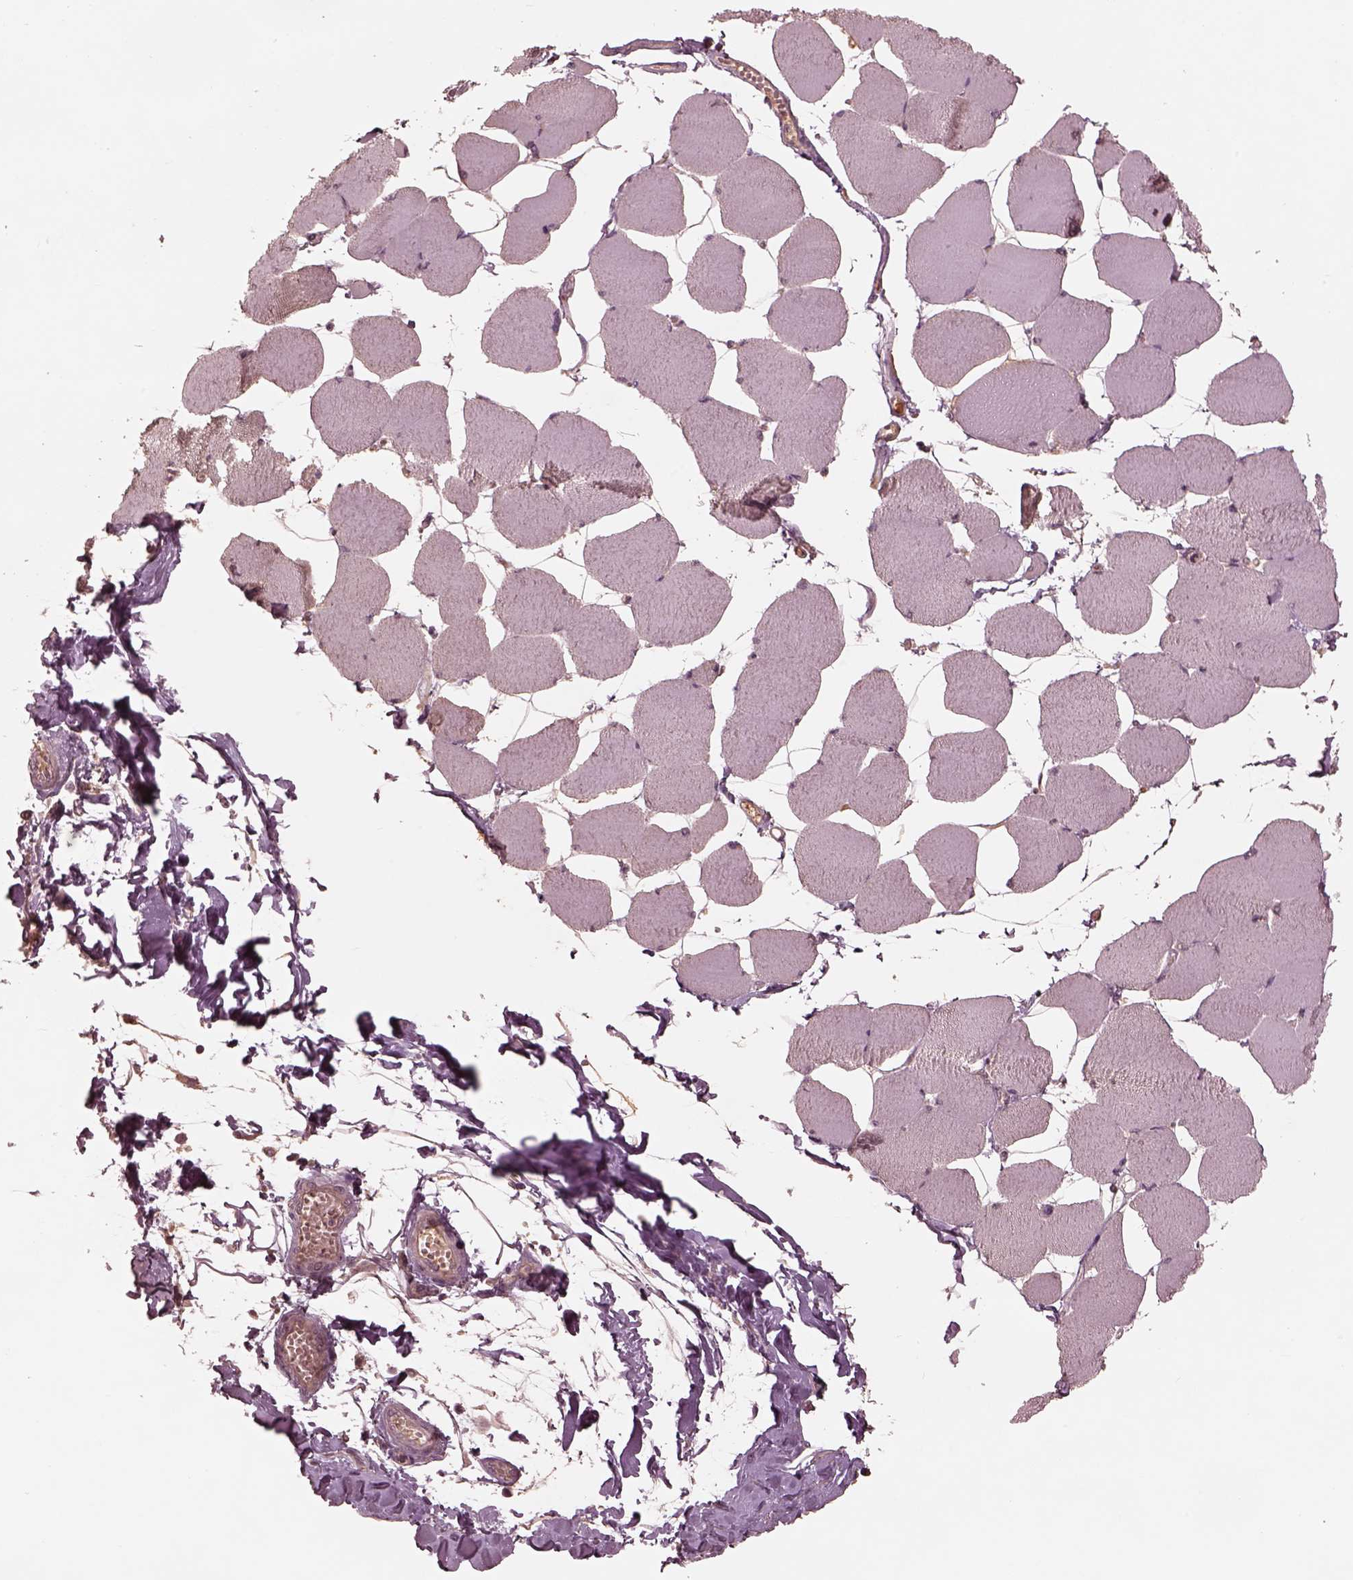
{"staining": {"intensity": "negative", "quantity": "none", "location": "none"}, "tissue": "skeletal muscle", "cell_type": "Myocytes", "image_type": "normal", "snomed": [{"axis": "morphology", "description": "Normal tissue, NOS"}, {"axis": "topography", "description": "Skeletal muscle"}], "caption": "DAB (3,3'-diaminobenzidine) immunohistochemical staining of normal skeletal muscle shows no significant staining in myocytes.", "gene": "TF", "patient": {"sex": "female", "age": 75}}